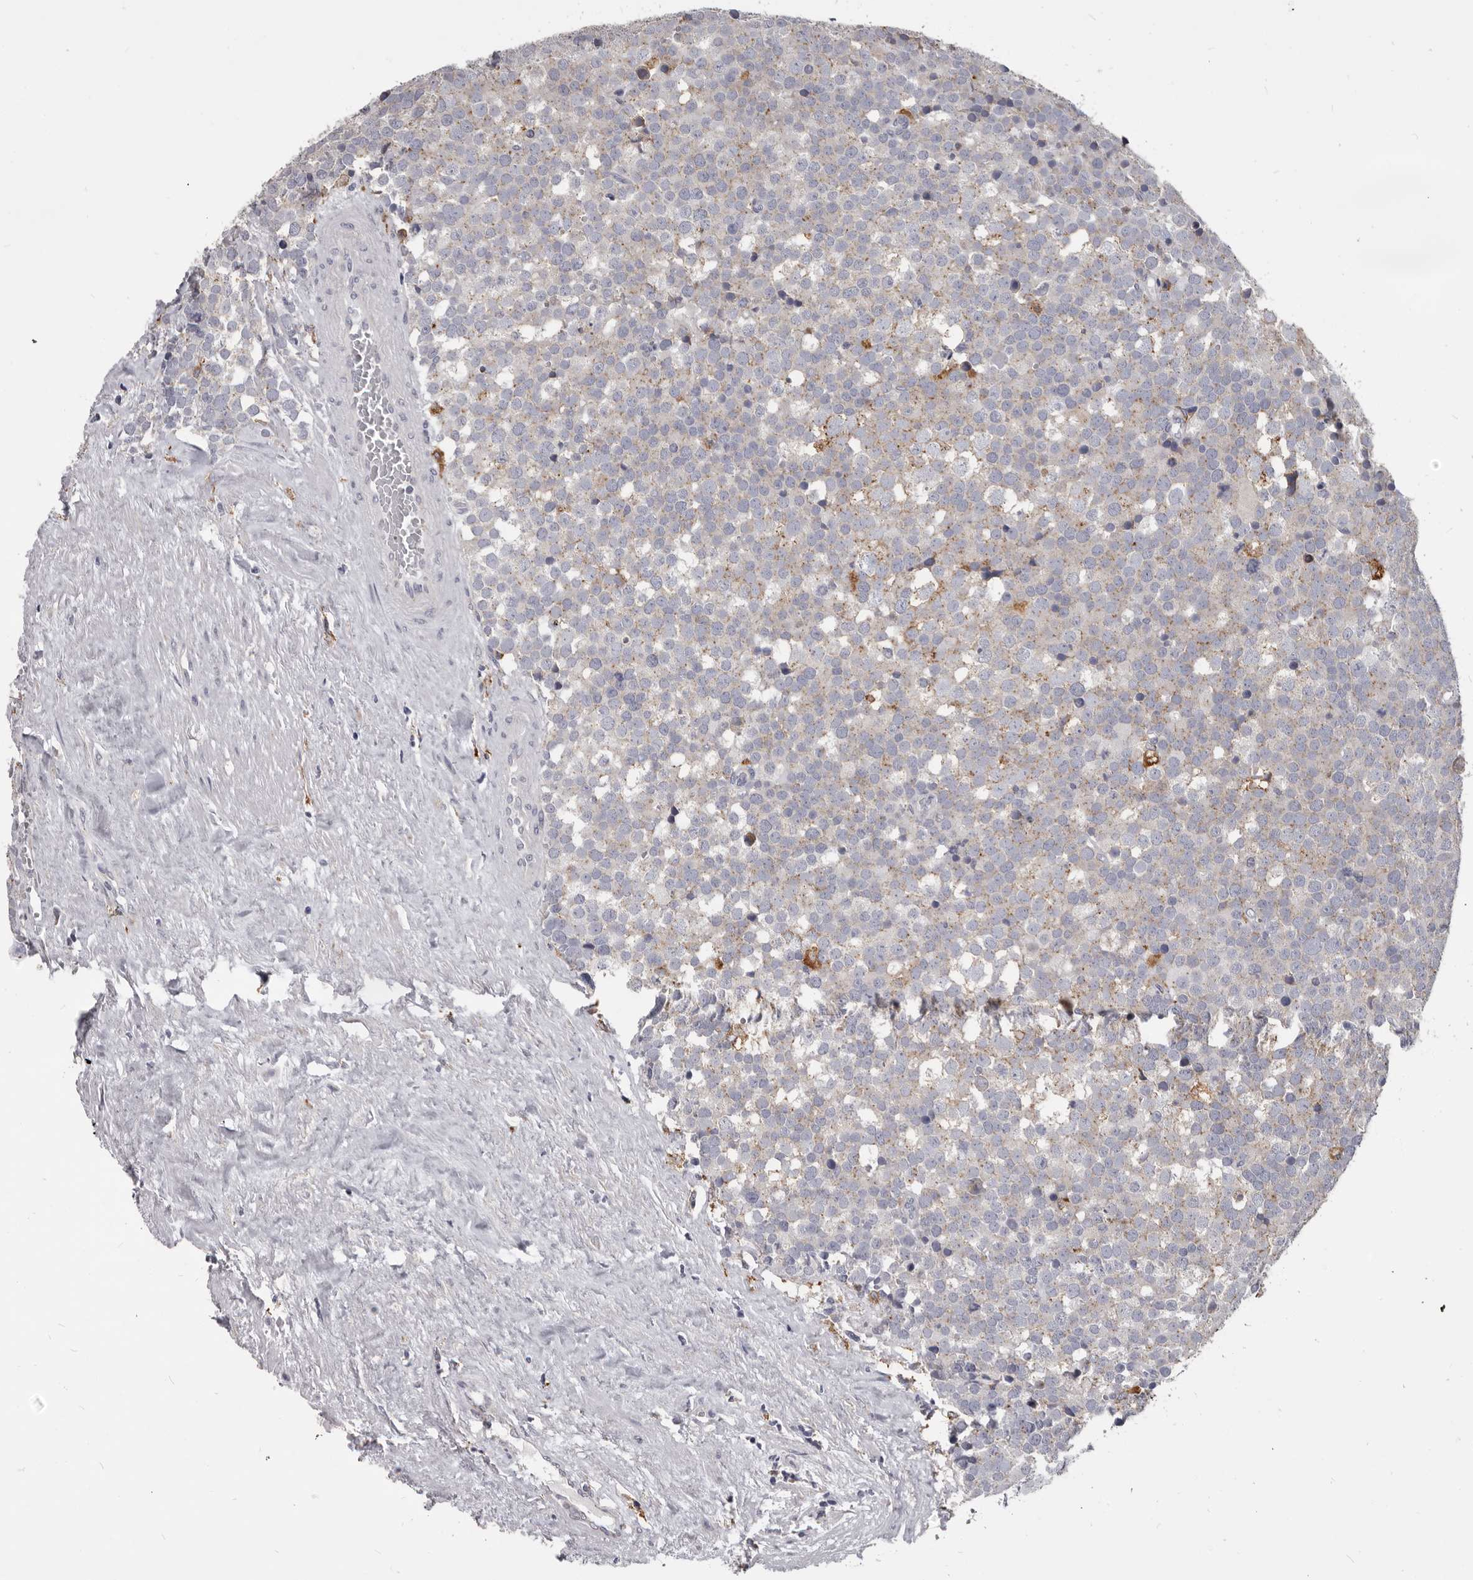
{"staining": {"intensity": "weak", "quantity": "<25%", "location": "cytoplasmic/membranous"}, "tissue": "testis cancer", "cell_type": "Tumor cells", "image_type": "cancer", "snomed": [{"axis": "morphology", "description": "Seminoma, NOS"}, {"axis": "topography", "description": "Testis"}], "caption": "This is an immunohistochemistry photomicrograph of seminoma (testis). There is no positivity in tumor cells.", "gene": "PI4K2A", "patient": {"sex": "male", "age": 71}}